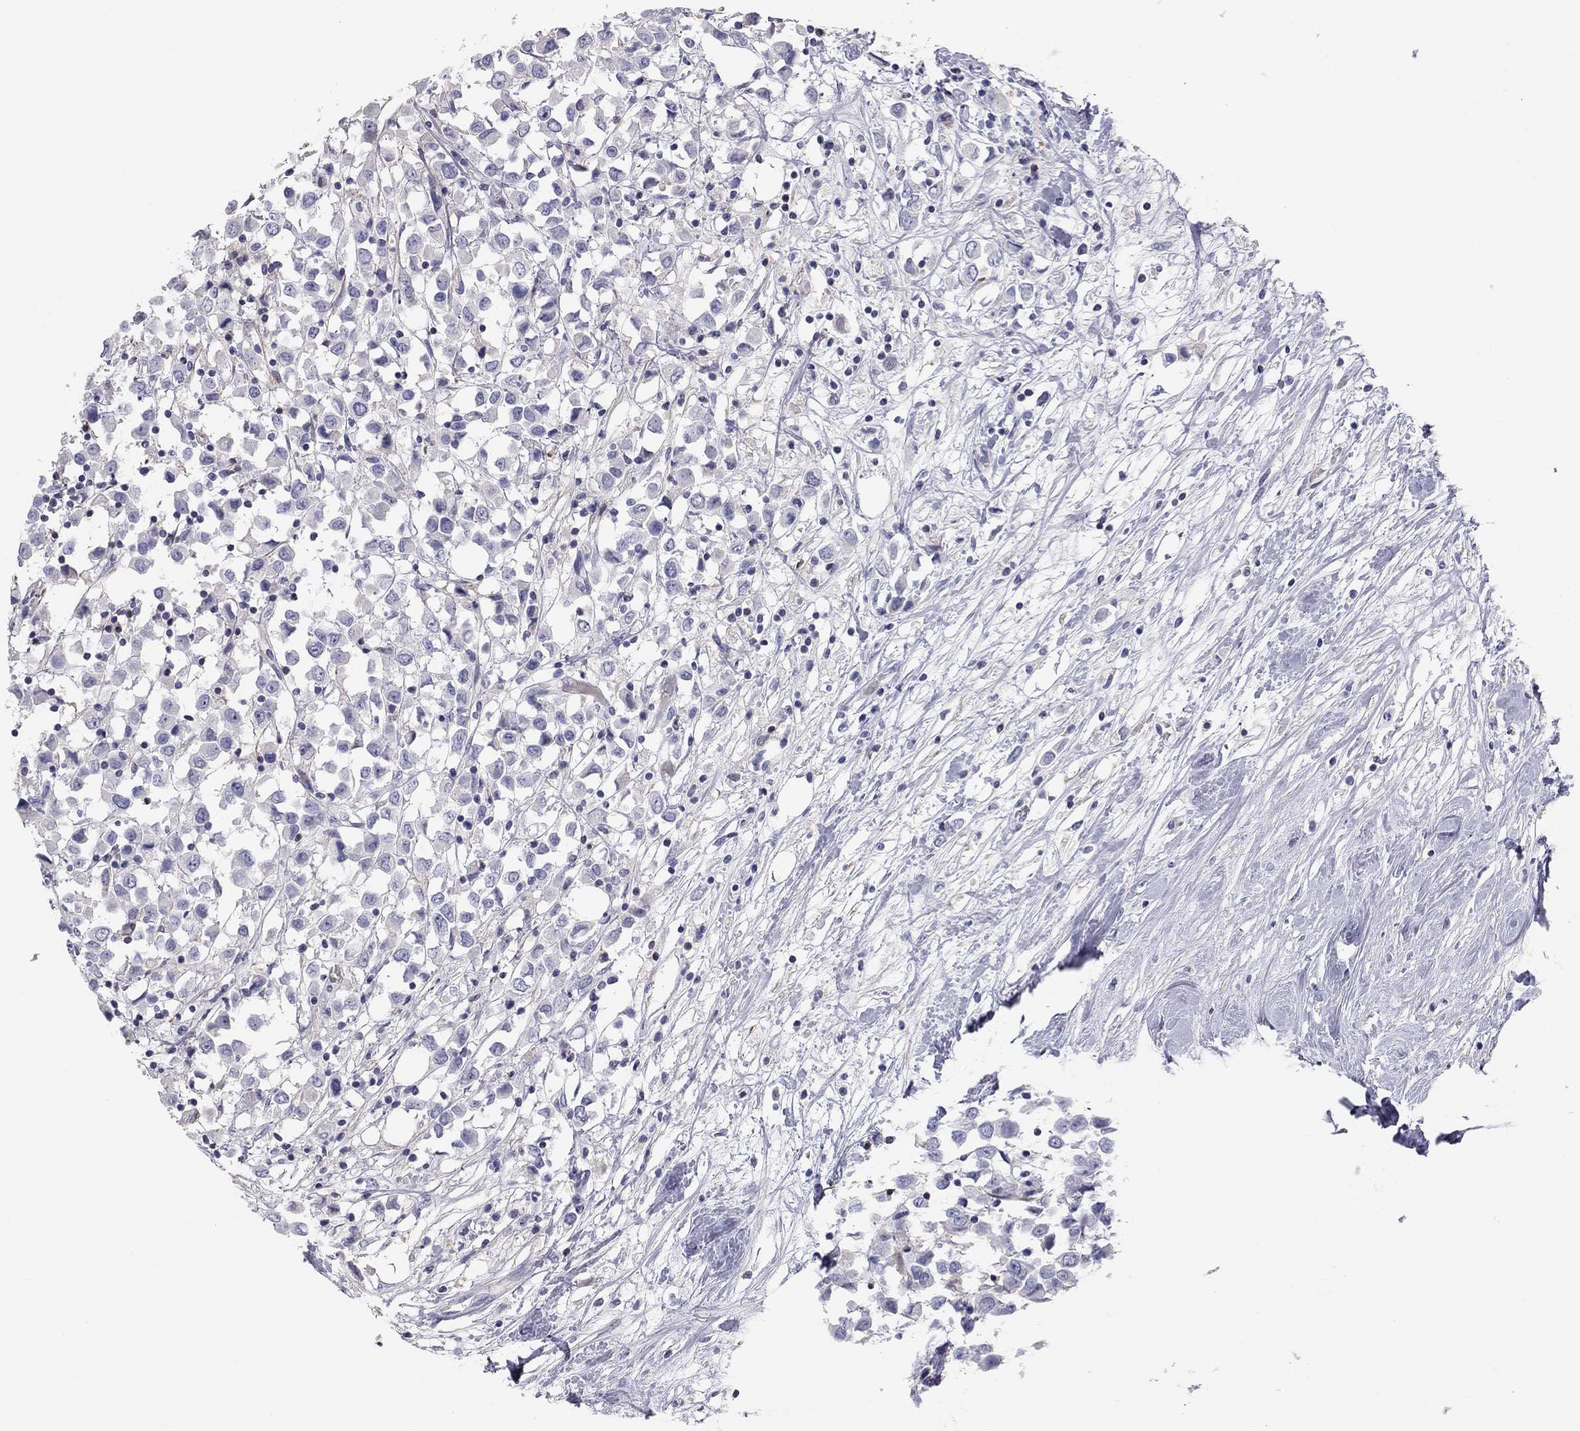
{"staining": {"intensity": "negative", "quantity": "none", "location": "none"}, "tissue": "breast cancer", "cell_type": "Tumor cells", "image_type": "cancer", "snomed": [{"axis": "morphology", "description": "Duct carcinoma"}, {"axis": "topography", "description": "Breast"}], "caption": "The micrograph demonstrates no staining of tumor cells in breast cancer (invasive ductal carcinoma).", "gene": "ADCYAP1", "patient": {"sex": "female", "age": 61}}